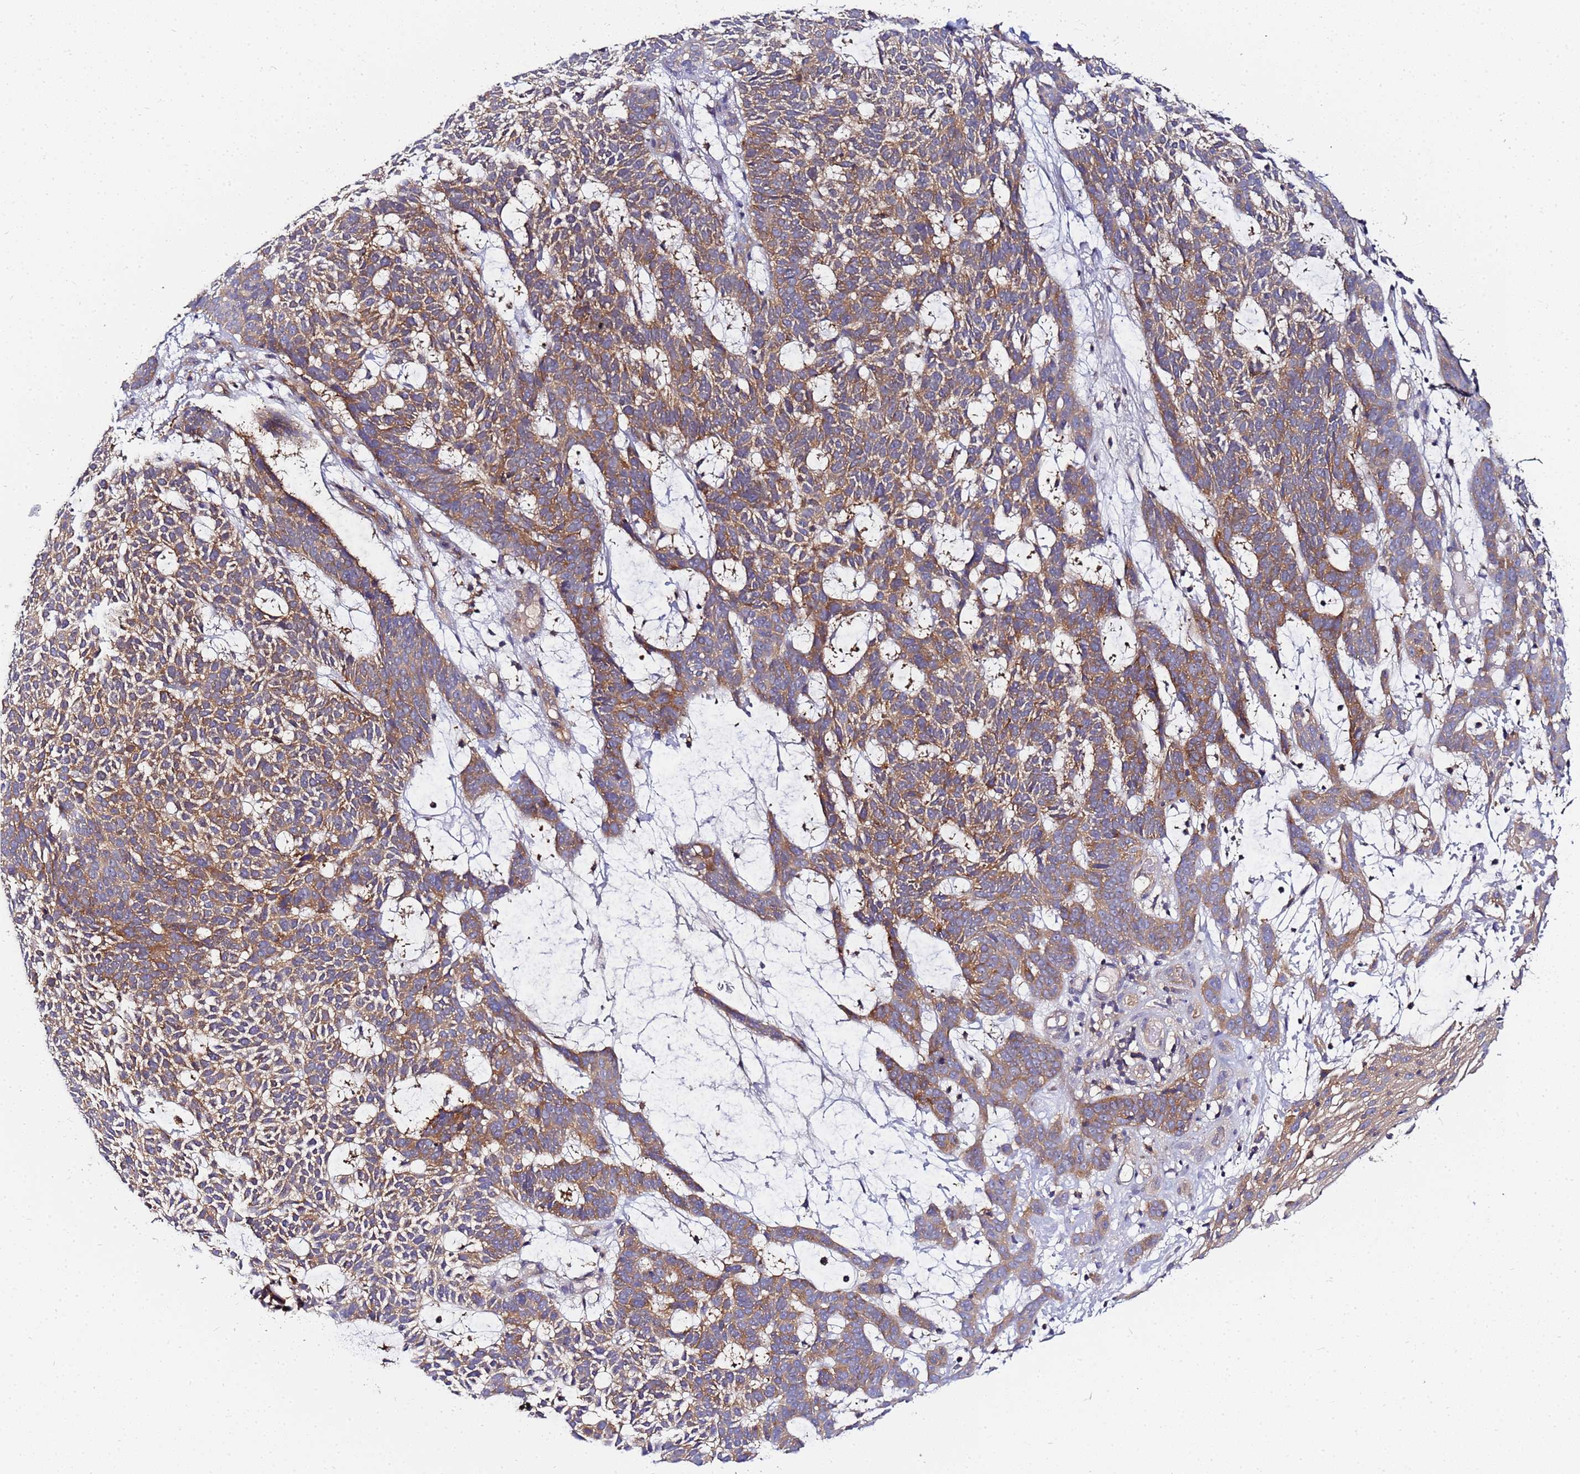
{"staining": {"intensity": "moderate", "quantity": ">75%", "location": "cytoplasmic/membranous"}, "tissue": "skin cancer", "cell_type": "Tumor cells", "image_type": "cancer", "snomed": [{"axis": "morphology", "description": "Basal cell carcinoma"}, {"axis": "topography", "description": "Skin"}], "caption": "Skin basal cell carcinoma stained with a protein marker exhibits moderate staining in tumor cells.", "gene": "CHM", "patient": {"sex": "female", "age": 78}}